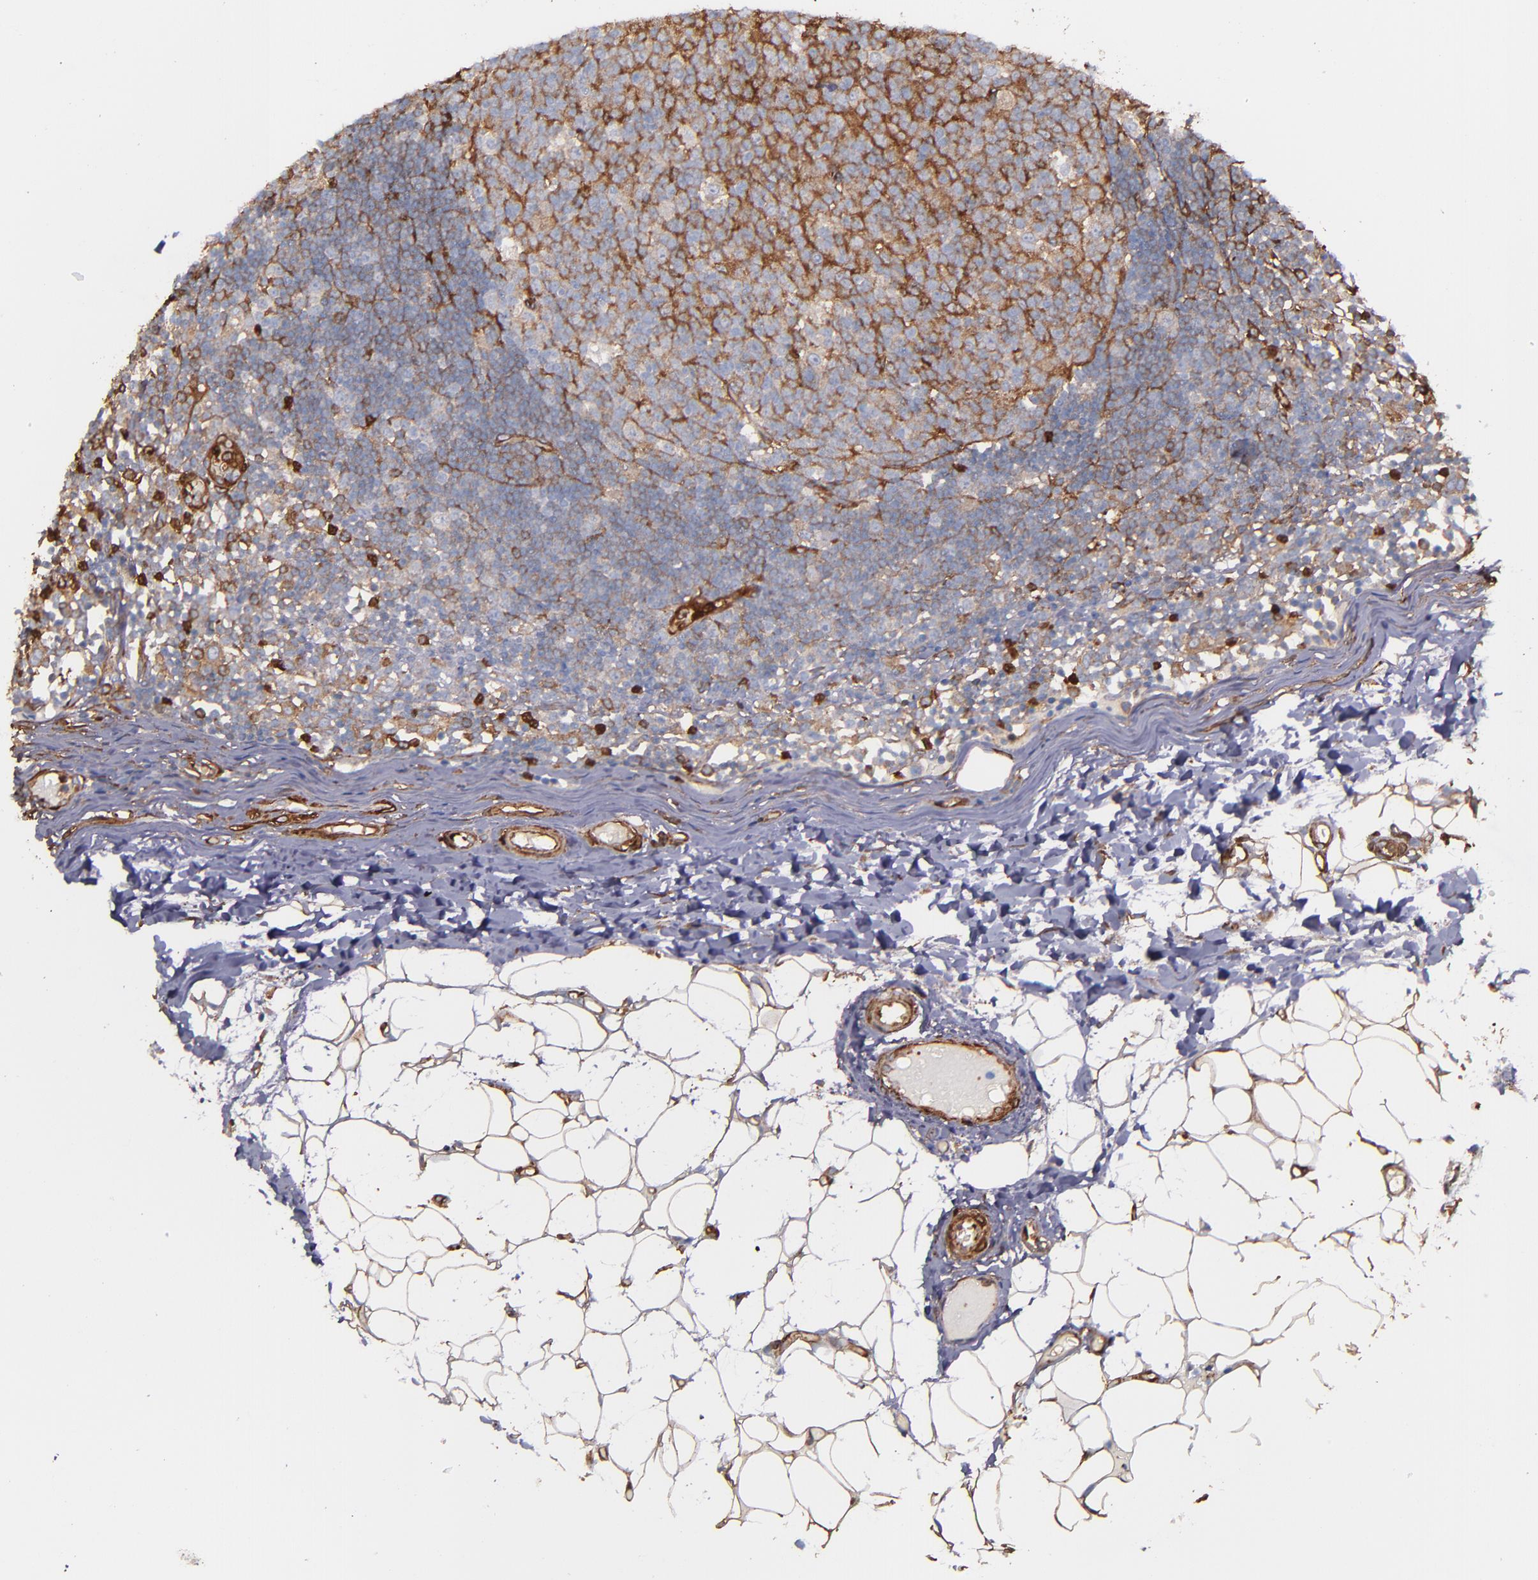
{"staining": {"intensity": "moderate", "quantity": "<25%", "location": "cytoplasmic/membranous"}, "tissue": "lymph node", "cell_type": "Germinal center cells", "image_type": "normal", "snomed": [{"axis": "morphology", "description": "Normal tissue, NOS"}, {"axis": "morphology", "description": "Inflammation, NOS"}, {"axis": "topography", "description": "Lymph node"}, {"axis": "topography", "description": "Salivary gland"}], "caption": "IHC photomicrograph of normal lymph node: lymph node stained using immunohistochemistry shows low levels of moderate protein expression localized specifically in the cytoplasmic/membranous of germinal center cells, appearing as a cytoplasmic/membranous brown color.", "gene": "VCL", "patient": {"sex": "male", "age": 3}}